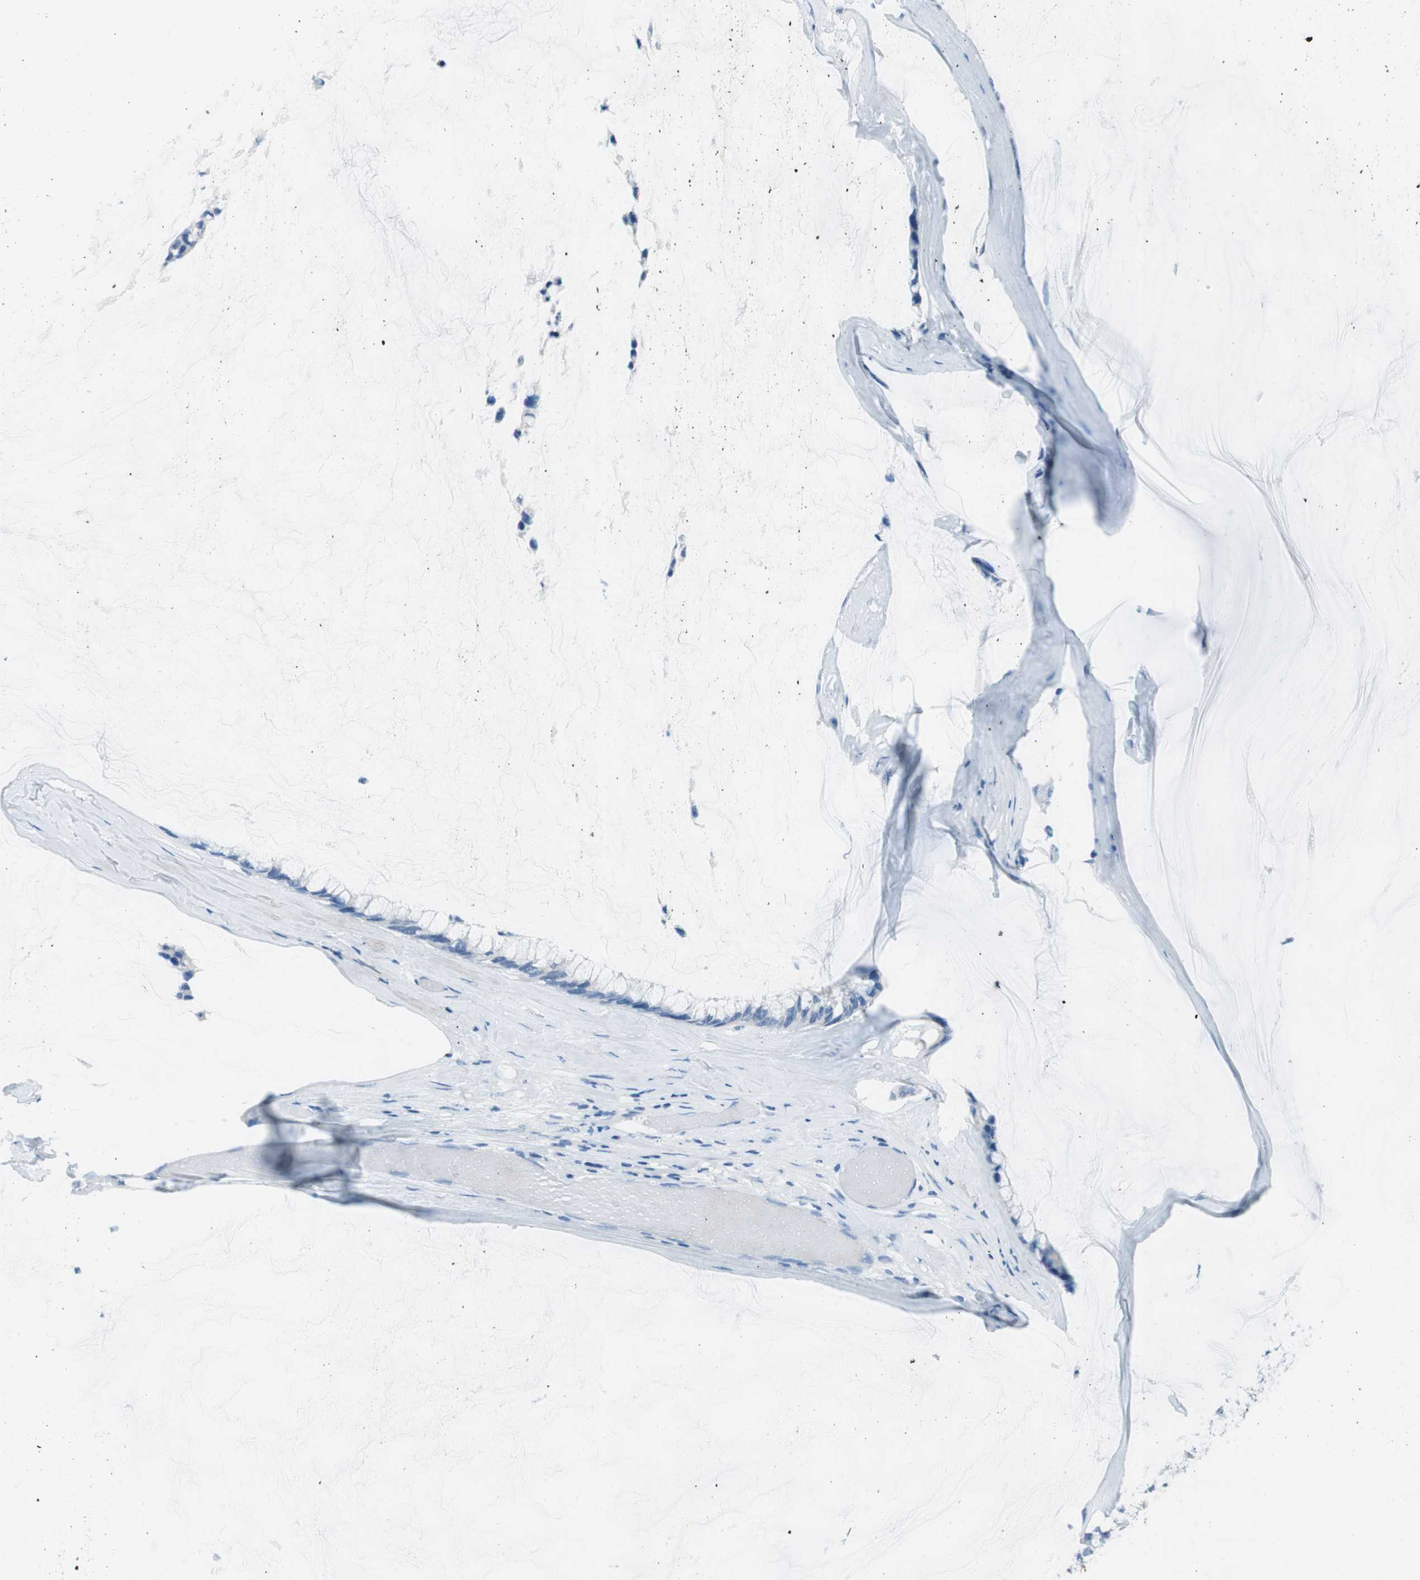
{"staining": {"intensity": "negative", "quantity": "none", "location": "none"}, "tissue": "ovarian cancer", "cell_type": "Tumor cells", "image_type": "cancer", "snomed": [{"axis": "morphology", "description": "Cystadenocarcinoma, mucinous, NOS"}, {"axis": "topography", "description": "Ovary"}], "caption": "Tumor cells are negative for protein expression in human ovarian cancer.", "gene": "EVA1A", "patient": {"sex": "female", "age": 39}}